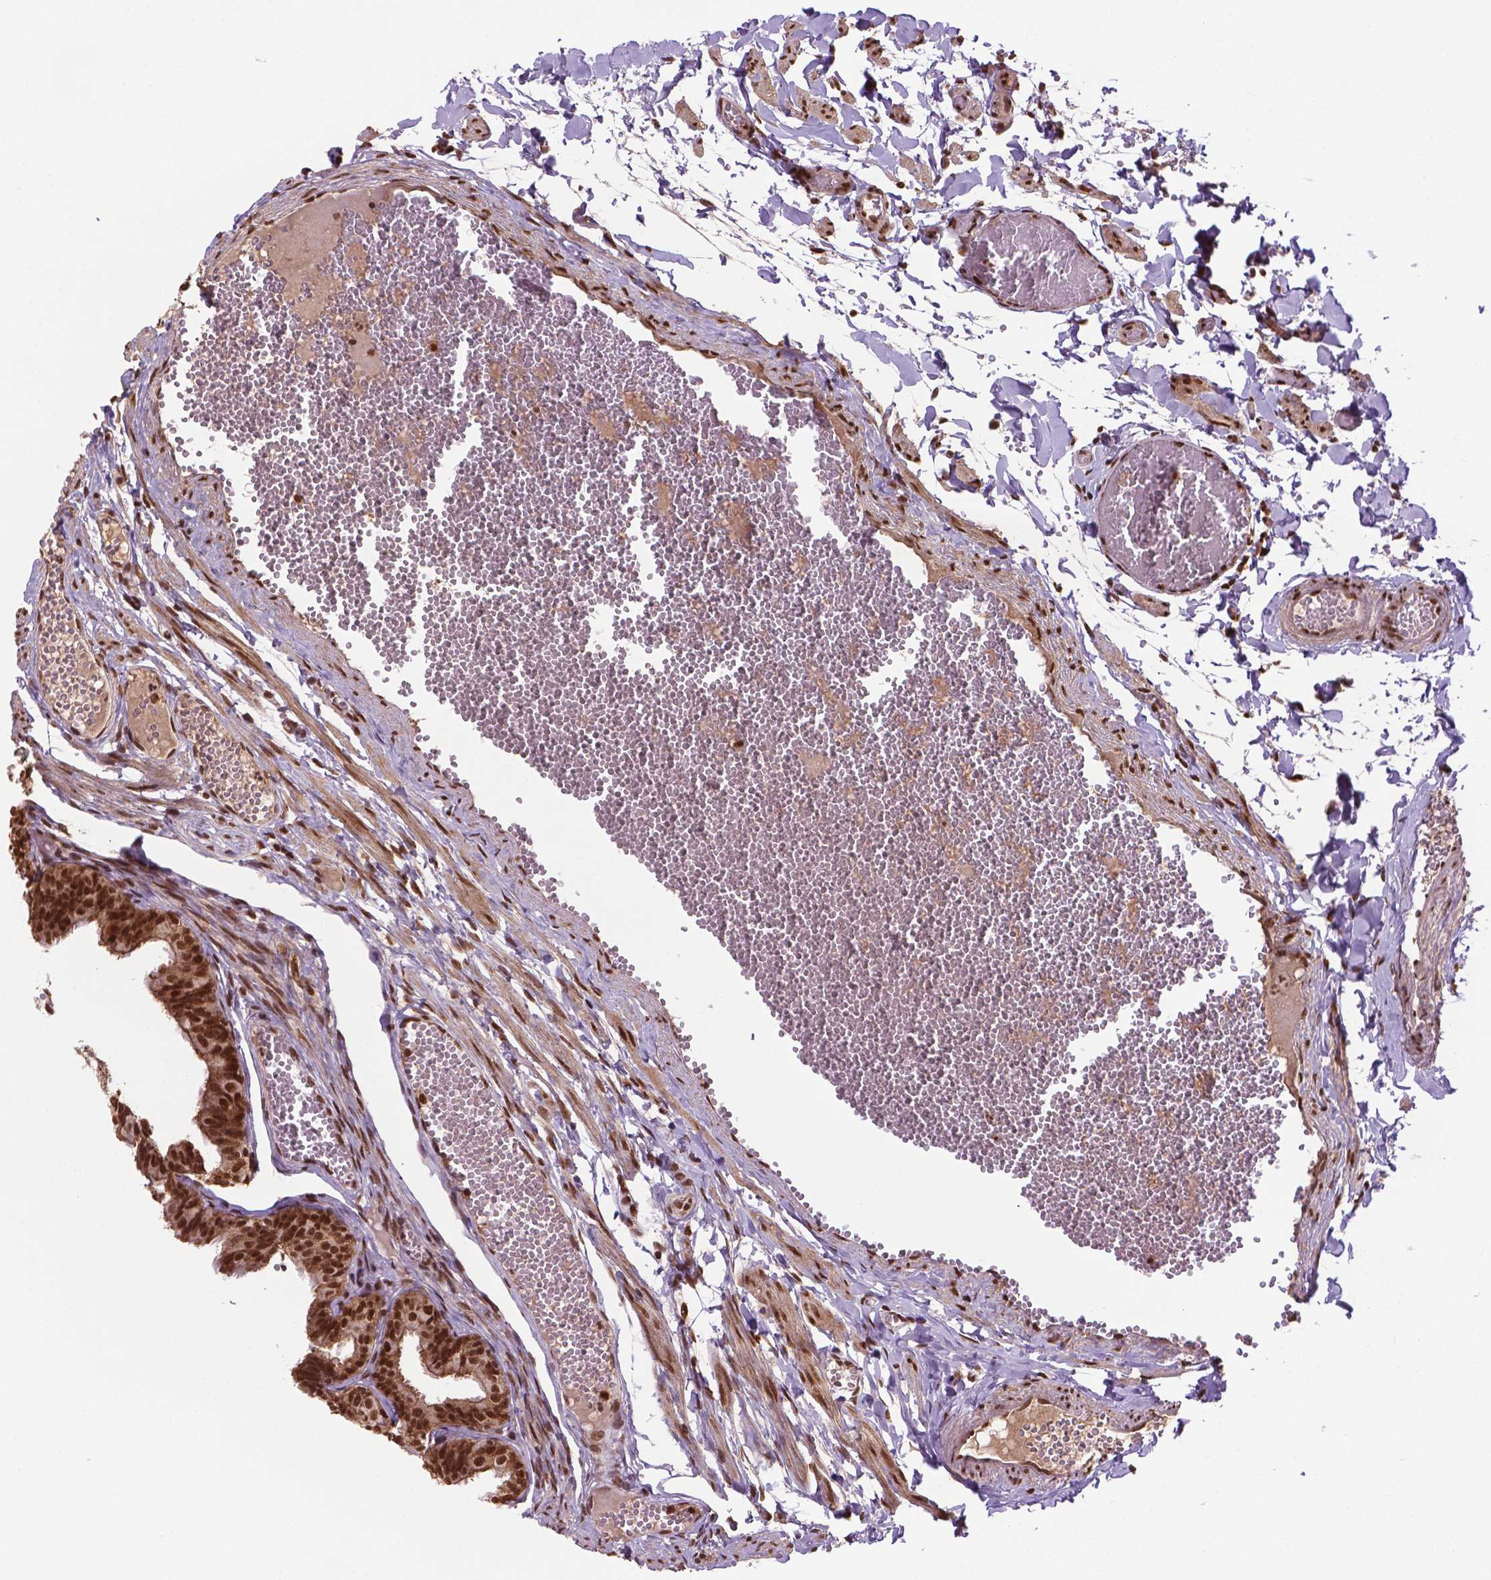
{"staining": {"intensity": "strong", "quantity": ">75%", "location": "nuclear"}, "tissue": "fallopian tube", "cell_type": "Glandular cells", "image_type": "normal", "snomed": [{"axis": "morphology", "description": "Normal tissue, NOS"}, {"axis": "topography", "description": "Fallopian tube"}], "caption": "Brown immunohistochemical staining in benign human fallopian tube demonstrates strong nuclear expression in about >75% of glandular cells.", "gene": "SIRT6", "patient": {"sex": "female", "age": 25}}